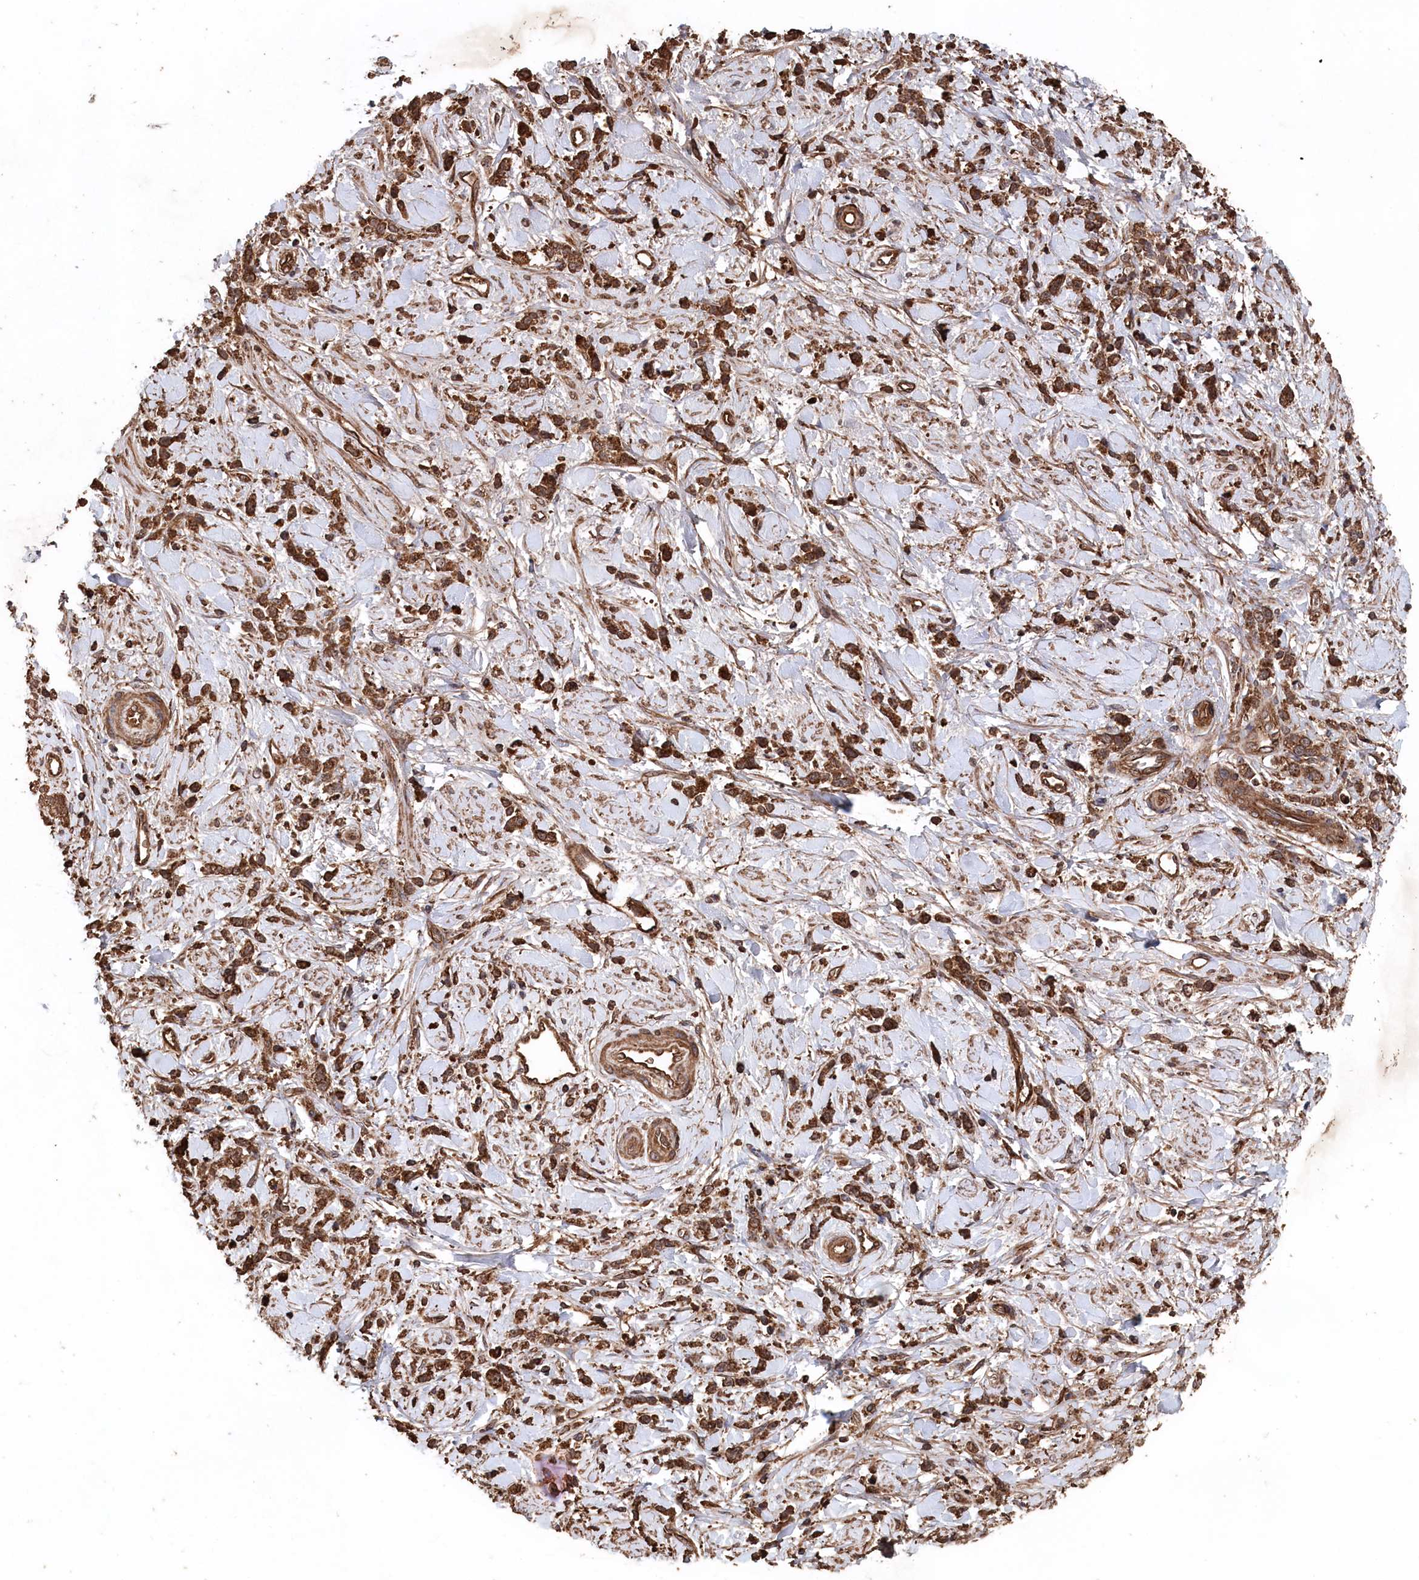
{"staining": {"intensity": "strong", "quantity": ">75%", "location": "cytoplasmic/membranous"}, "tissue": "stomach cancer", "cell_type": "Tumor cells", "image_type": "cancer", "snomed": [{"axis": "morphology", "description": "Adenocarcinoma, NOS"}, {"axis": "topography", "description": "Stomach"}], "caption": "Stomach adenocarcinoma stained for a protein (brown) reveals strong cytoplasmic/membranous positive expression in approximately >75% of tumor cells.", "gene": "SNX33", "patient": {"sex": "female", "age": 60}}